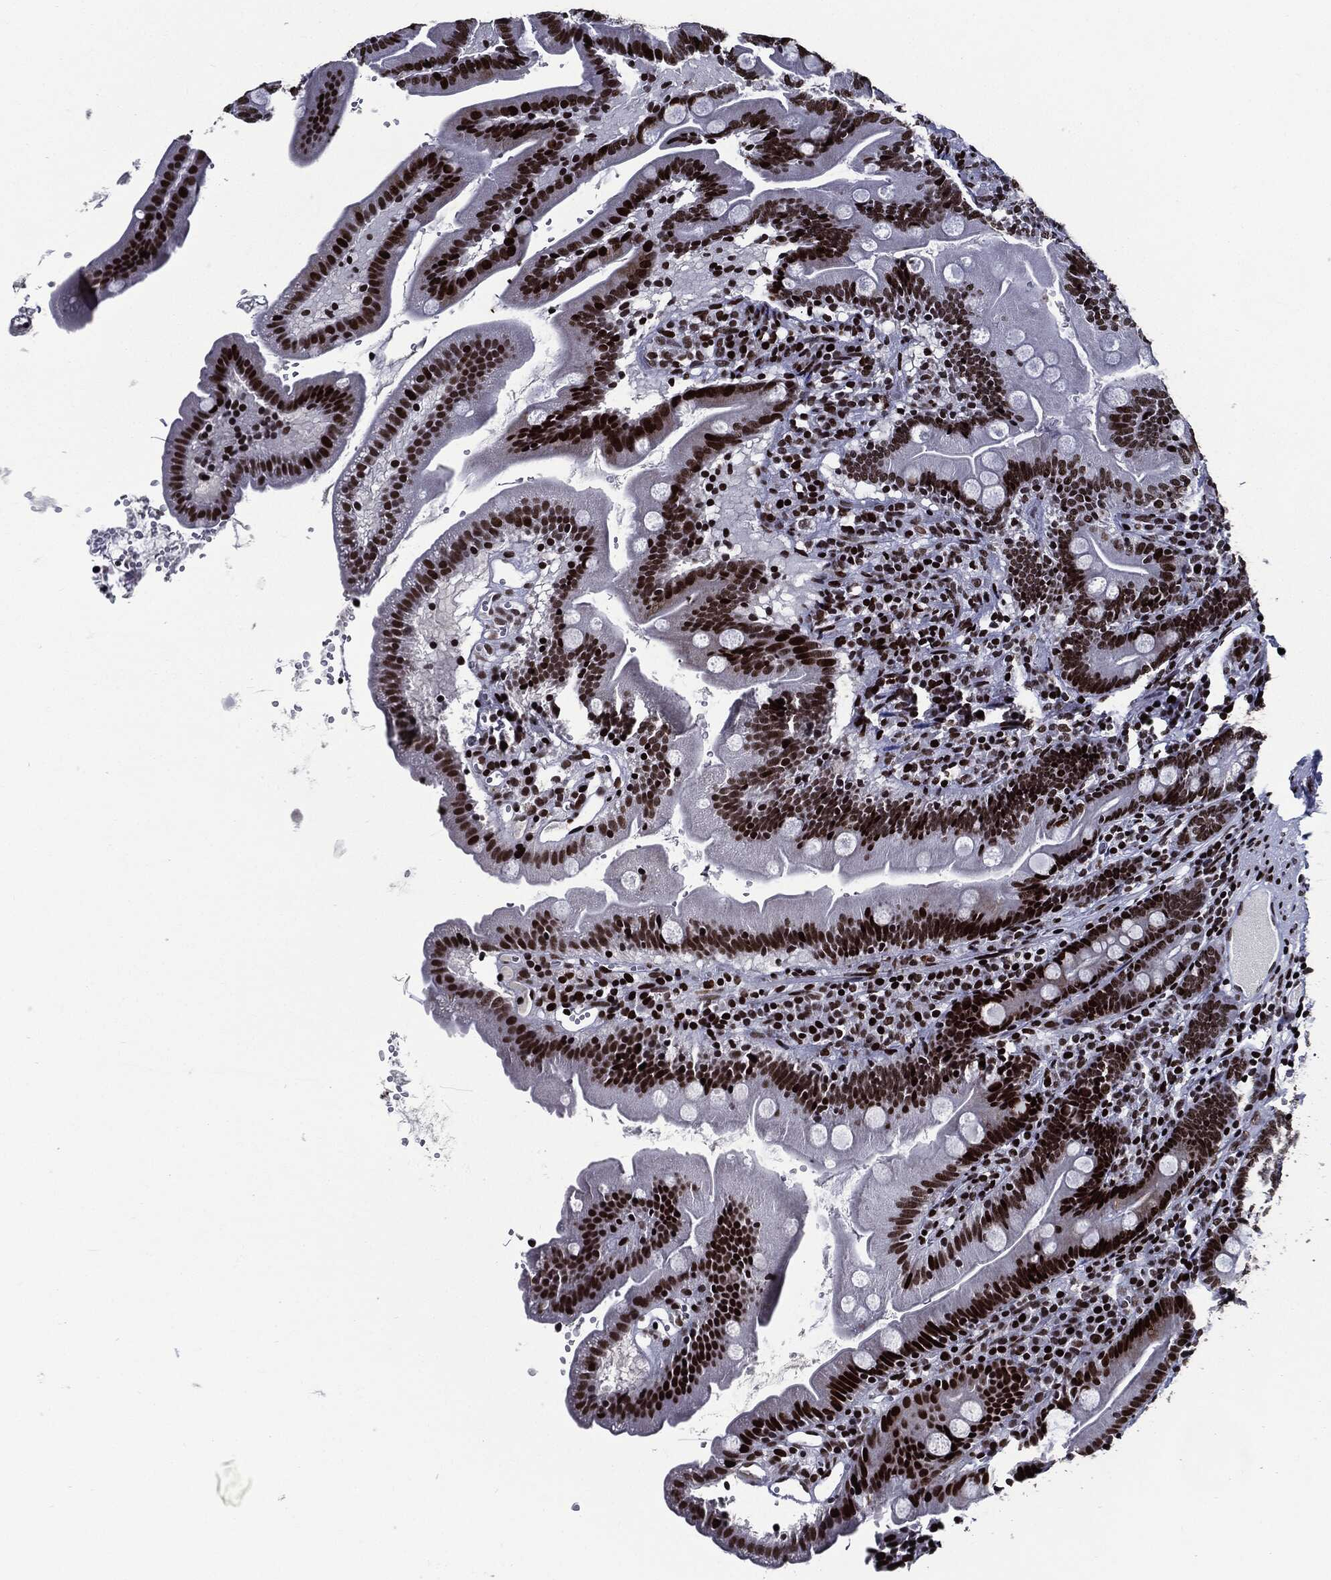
{"staining": {"intensity": "strong", "quantity": ">75%", "location": "nuclear"}, "tissue": "duodenum", "cell_type": "Glandular cells", "image_type": "normal", "snomed": [{"axis": "morphology", "description": "Normal tissue, NOS"}, {"axis": "topography", "description": "Duodenum"}], "caption": "Immunohistochemical staining of unremarkable duodenum reveals strong nuclear protein expression in approximately >75% of glandular cells. The protein is stained brown, and the nuclei are stained in blue (DAB (3,3'-diaminobenzidine) IHC with brightfield microscopy, high magnification).", "gene": "ZFP91", "patient": {"sex": "female", "age": 67}}